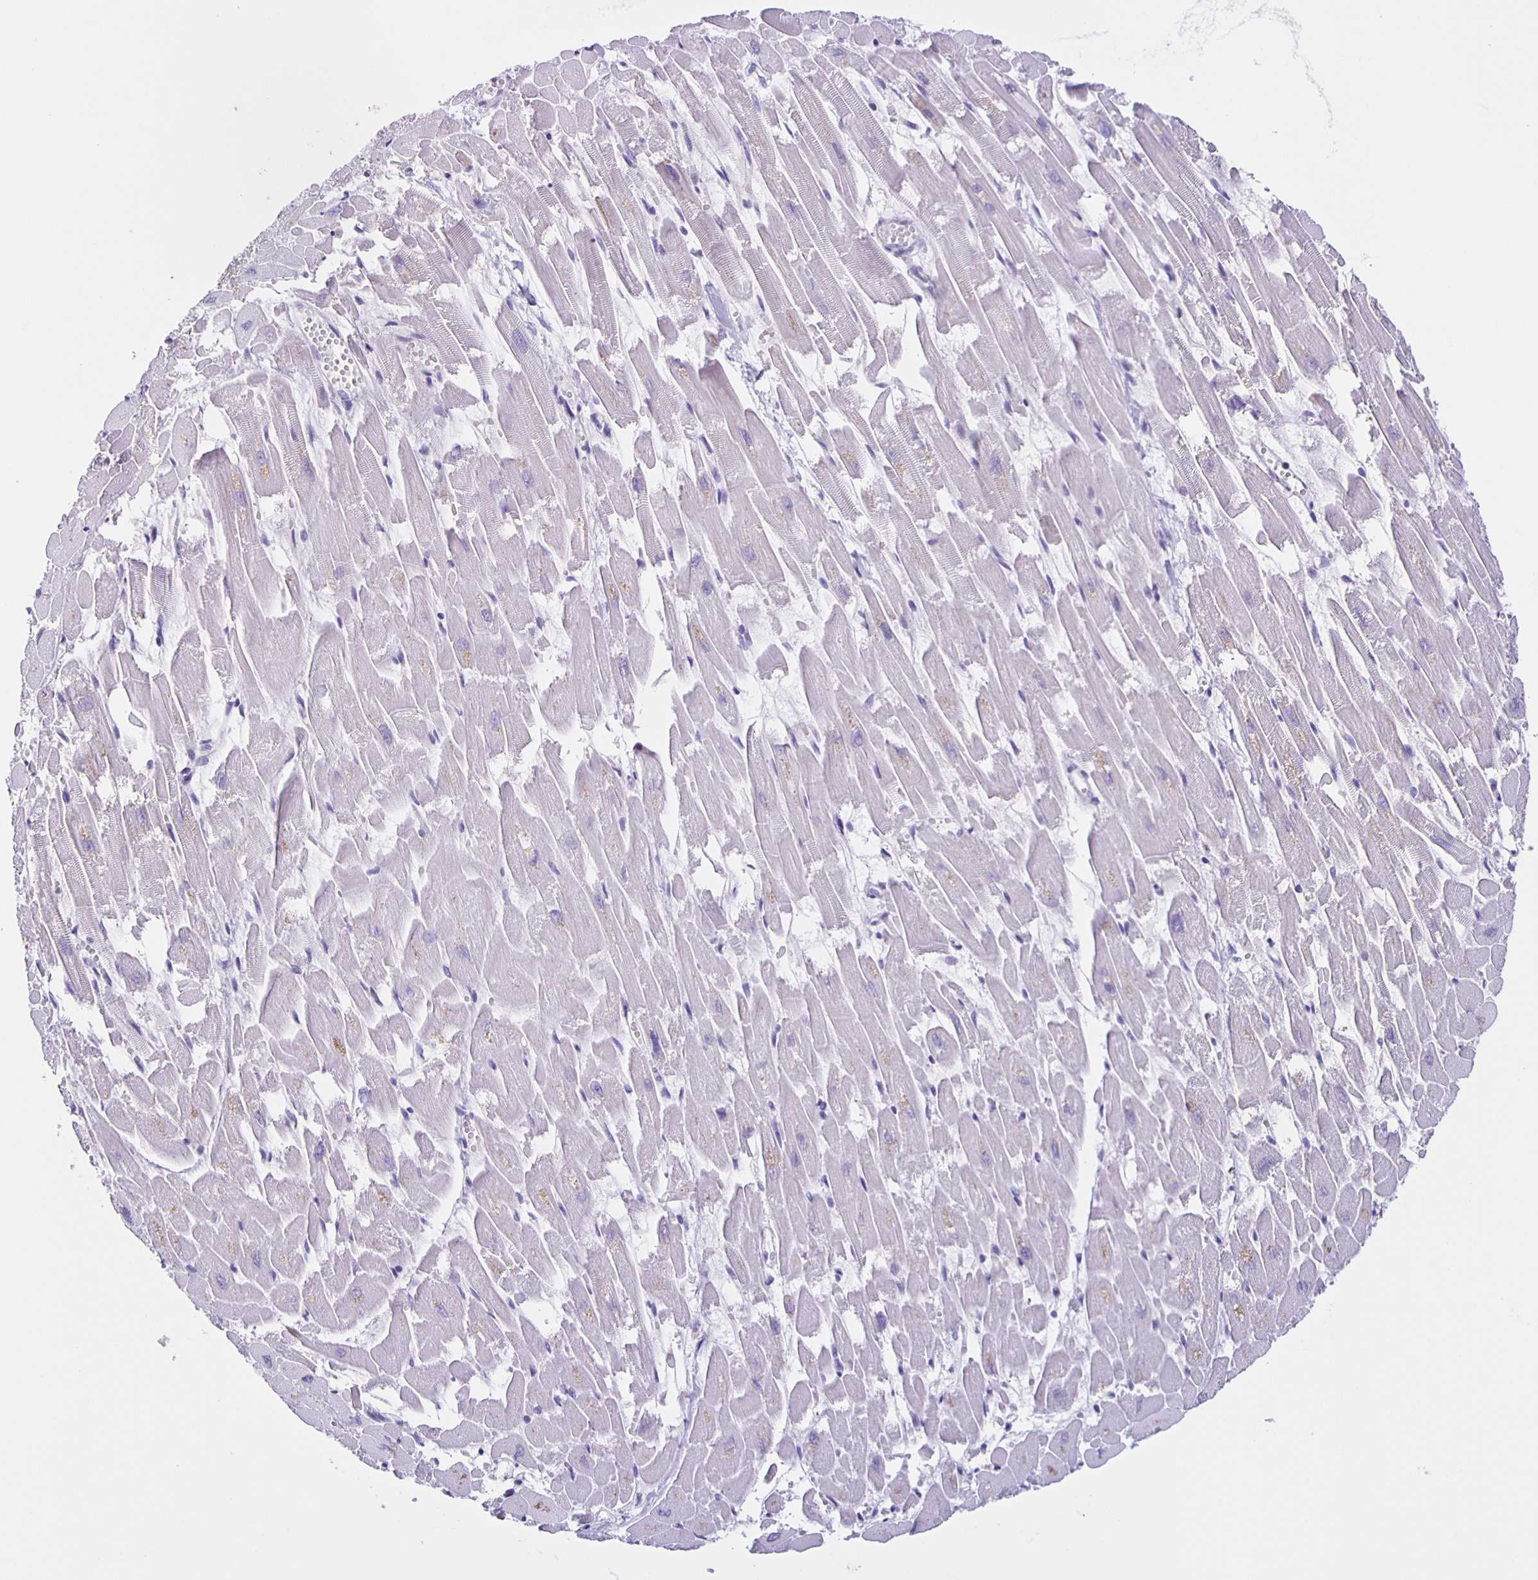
{"staining": {"intensity": "weak", "quantity": "<25%", "location": "cytoplasmic/membranous"}, "tissue": "heart muscle", "cell_type": "Cardiomyocytes", "image_type": "normal", "snomed": [{"axis": "morphology", "description": "Normal tissue, NOS"}, {"axis": "topography", "description": "Heart"}], "caption": "Immunohistochemical staining of unremarkable human heart muscle exhibits no significant expression in cardiomyocytes. Nuclei are stained in blue.", "gene": "SLC12A3", "patient": {"sex": "female", "age": 52}}